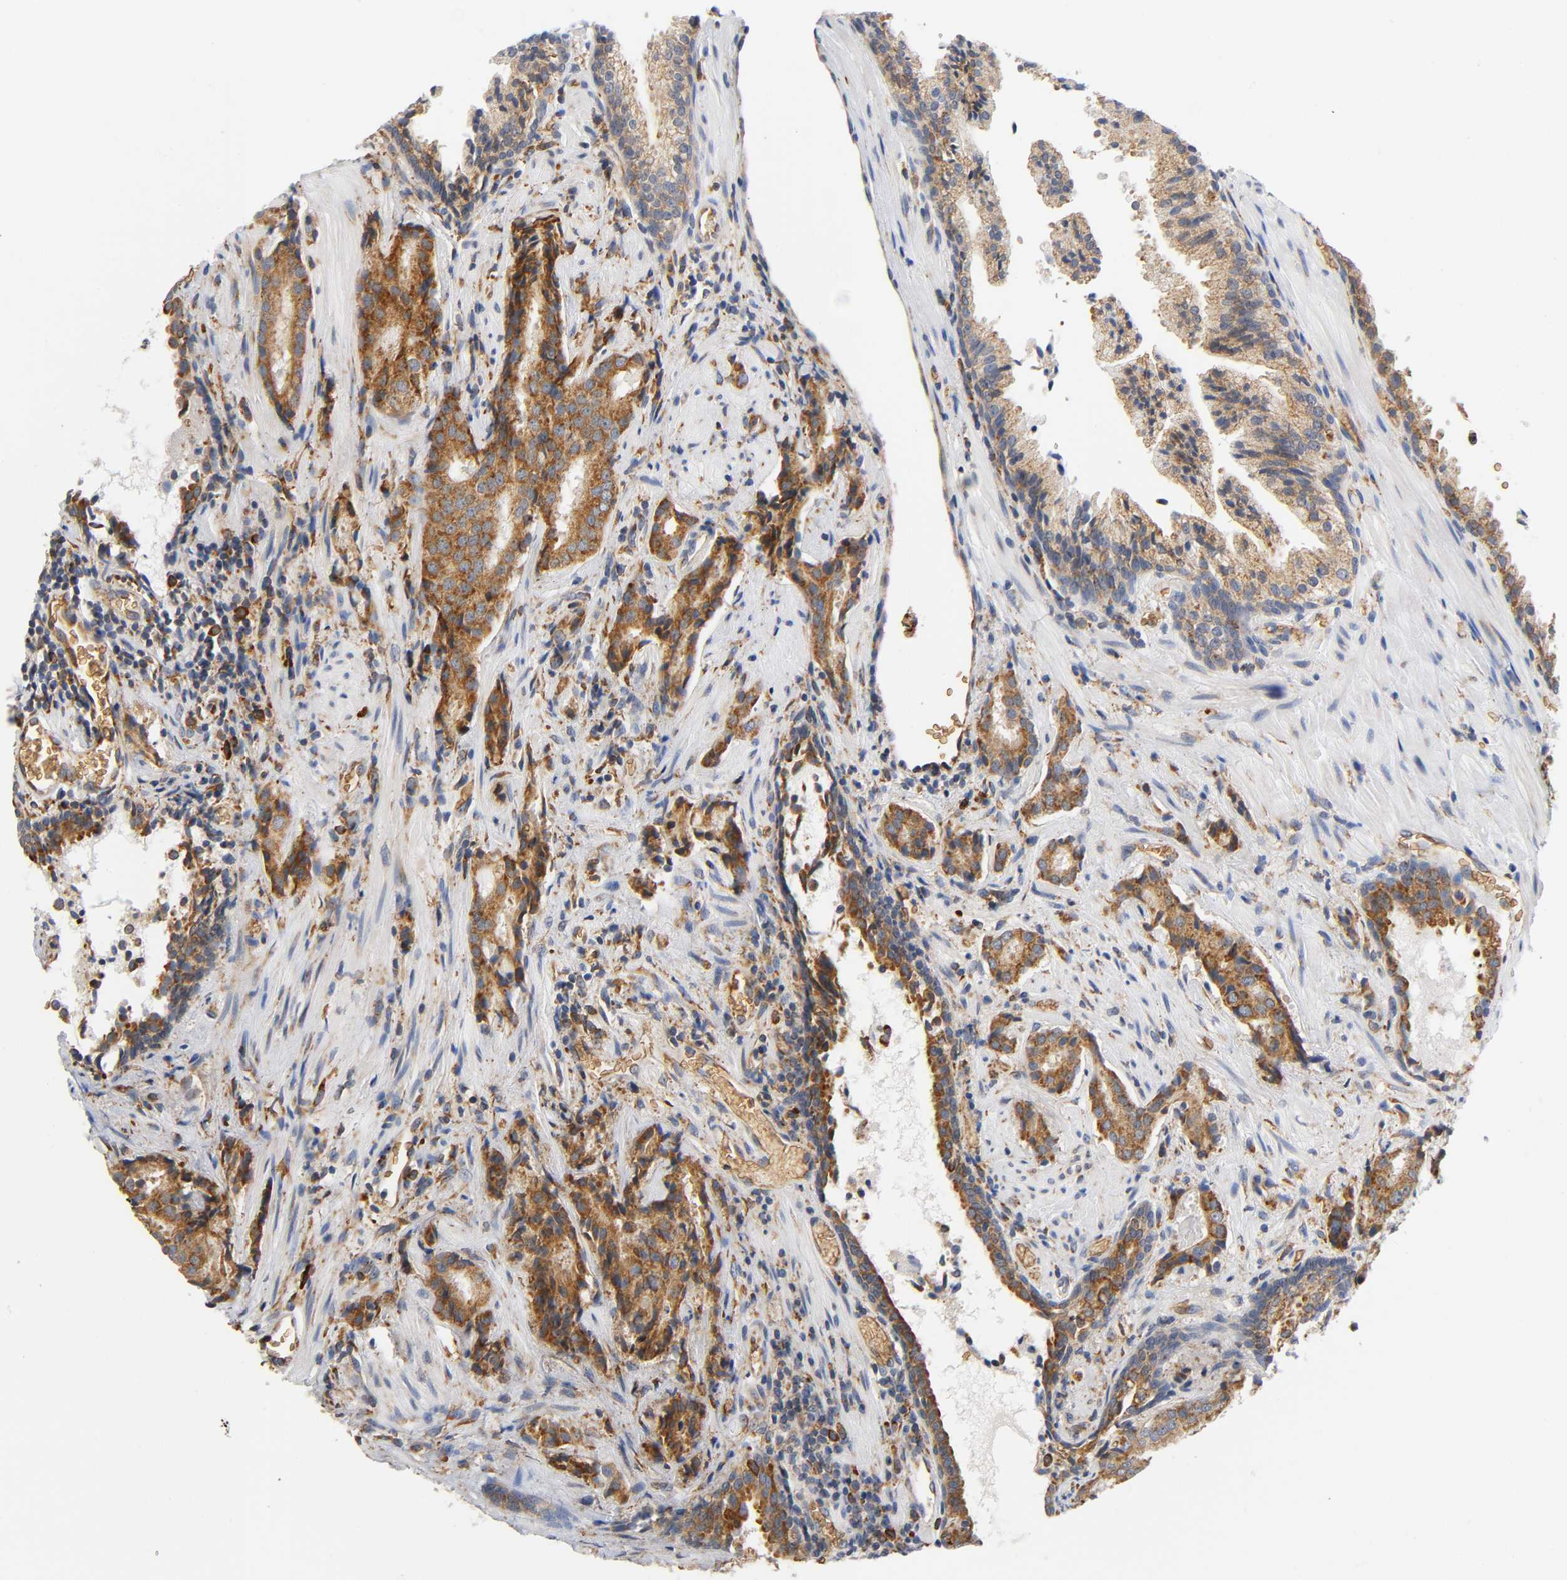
{"staining": {"intensity": "moderate", "quantity": ">75%", "location": "cytoplasmic/membranous"}, "tissue": "prostate cancer", "cell_type": "Tumor cells", "image_type": "cancer", "snomed": [{"axis": "morphology", "description": "Adenocarcinoma, High grade"}, {"axis": "topography", "description": "Prostate"}], "caption": "High-grade adenocarcinoma (prostate) tissue demonstrates moderate cytoplasmic/membranous staining in about >75% of tumor cells", "gene": "UCKL1", "patient": {"sex": "male", "age": 58}}